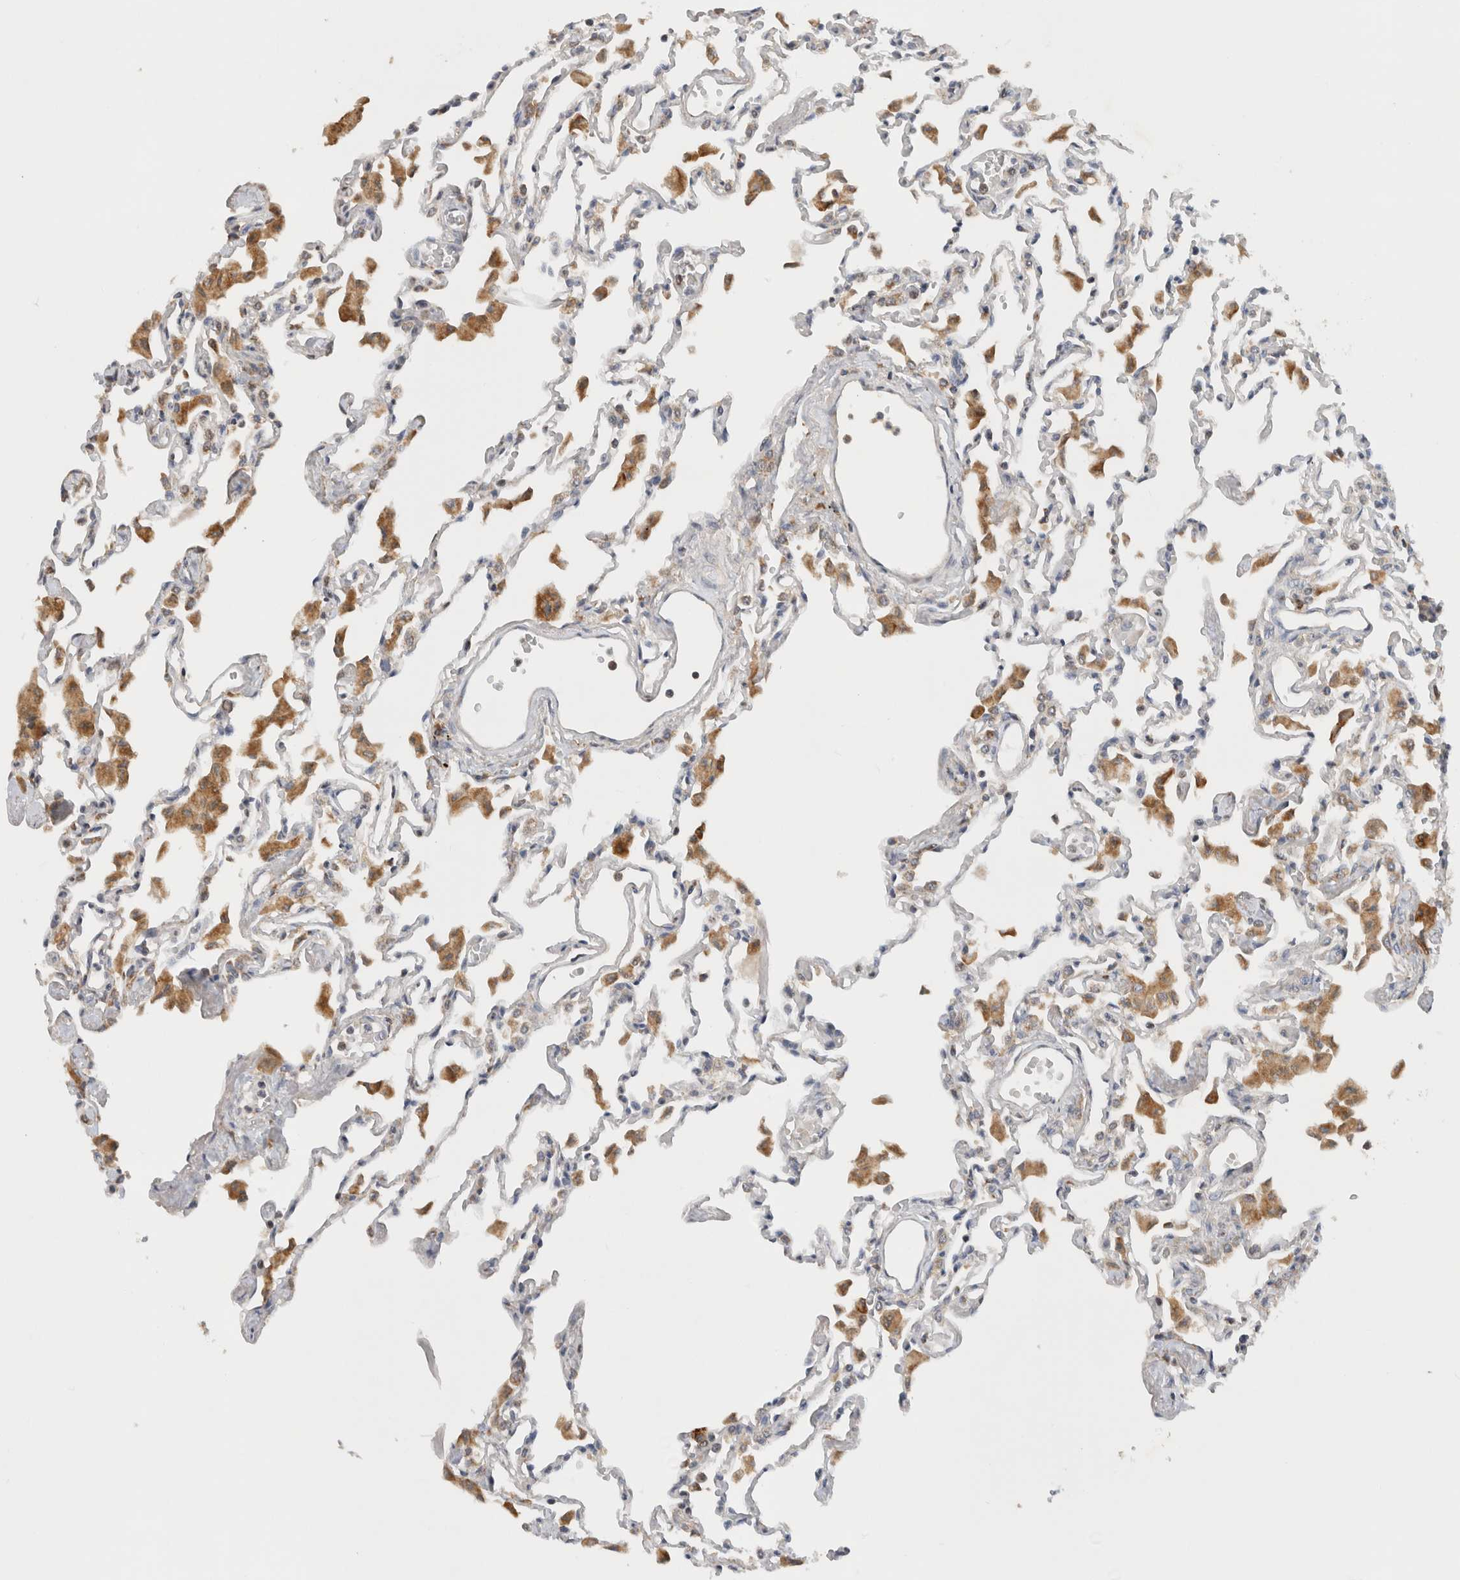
{"staining": {"intensity": "moderate", "quantity": "<25%", "location": "cytoplasmic/membranous"}, "tissue": "lung", "cell_type": "Alveolar cells", "image_type": "normal", "snomed": [{"axis": "morphology", "description": "Normal tissue, NOS"}, {"axis": "topography", "description": "Bronchus"}, {"axis": "topography", "description": "Lung"}], "caption": "Alveolar cells demonstrate low levels of moderate cytoplasmic/membranous positivity in approximately <25% of cells in unremarkable lung.", "gene": "AMPD1", "patient": {"sex": "female", "age": 49}}